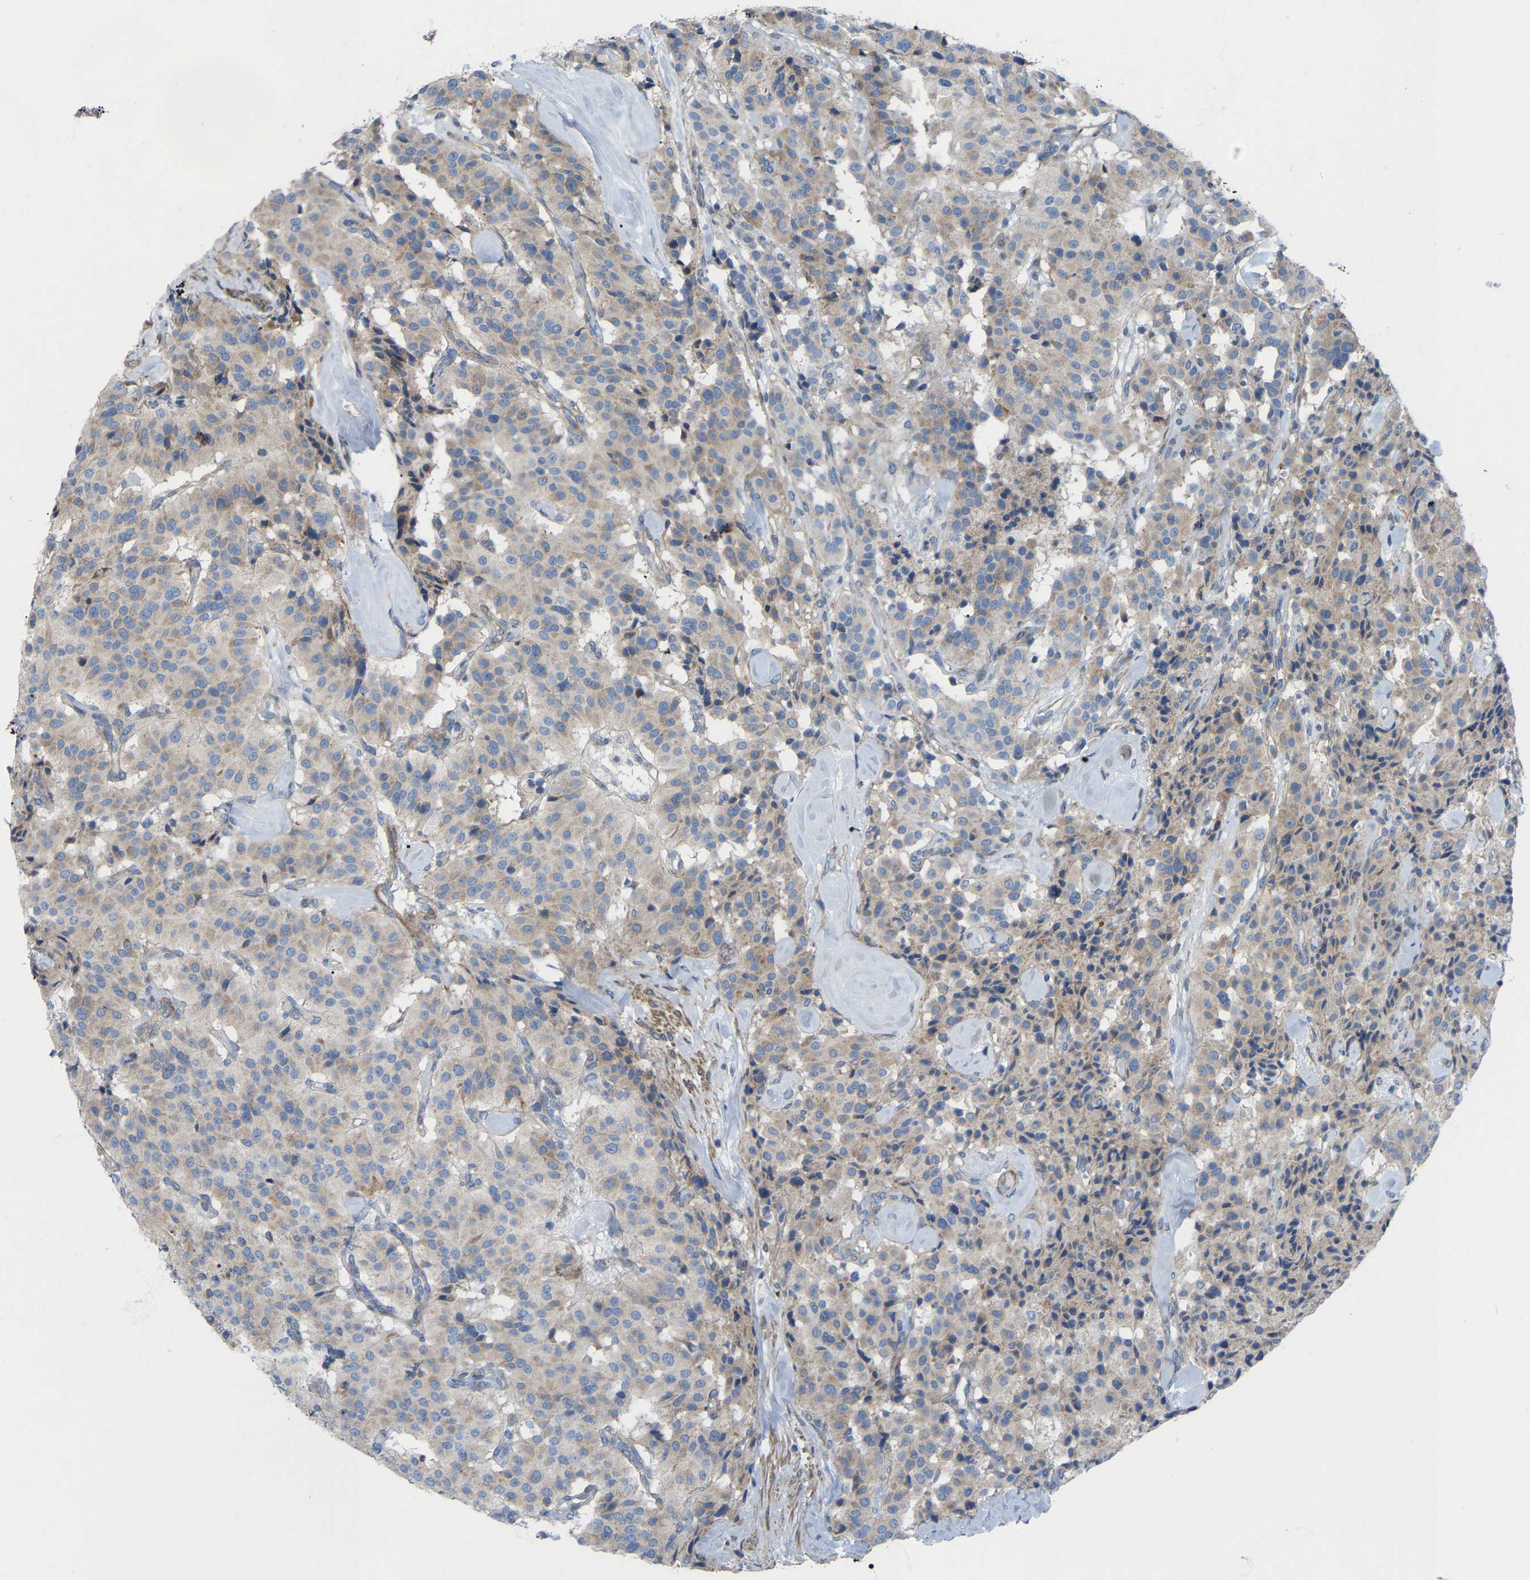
{"staining": {"intensity": "negative", "quantity": "none", "location": "none"}, "tissue": "carcinoid", "cell_type": "Tumor cells", "image_type": "cancer", "snomed": [{"axis": "morphology", "description": "Carcinoid, malignant, NOS"}, {"axis": "topography", "description": "Lung"}], "caption": "This is an immunohistochemistry (IHC) image of human malignant carcinoid. There is no staining in tumor cells.", "gene": "TOR1B", "patient": {"sex": "male", "age": 30}}